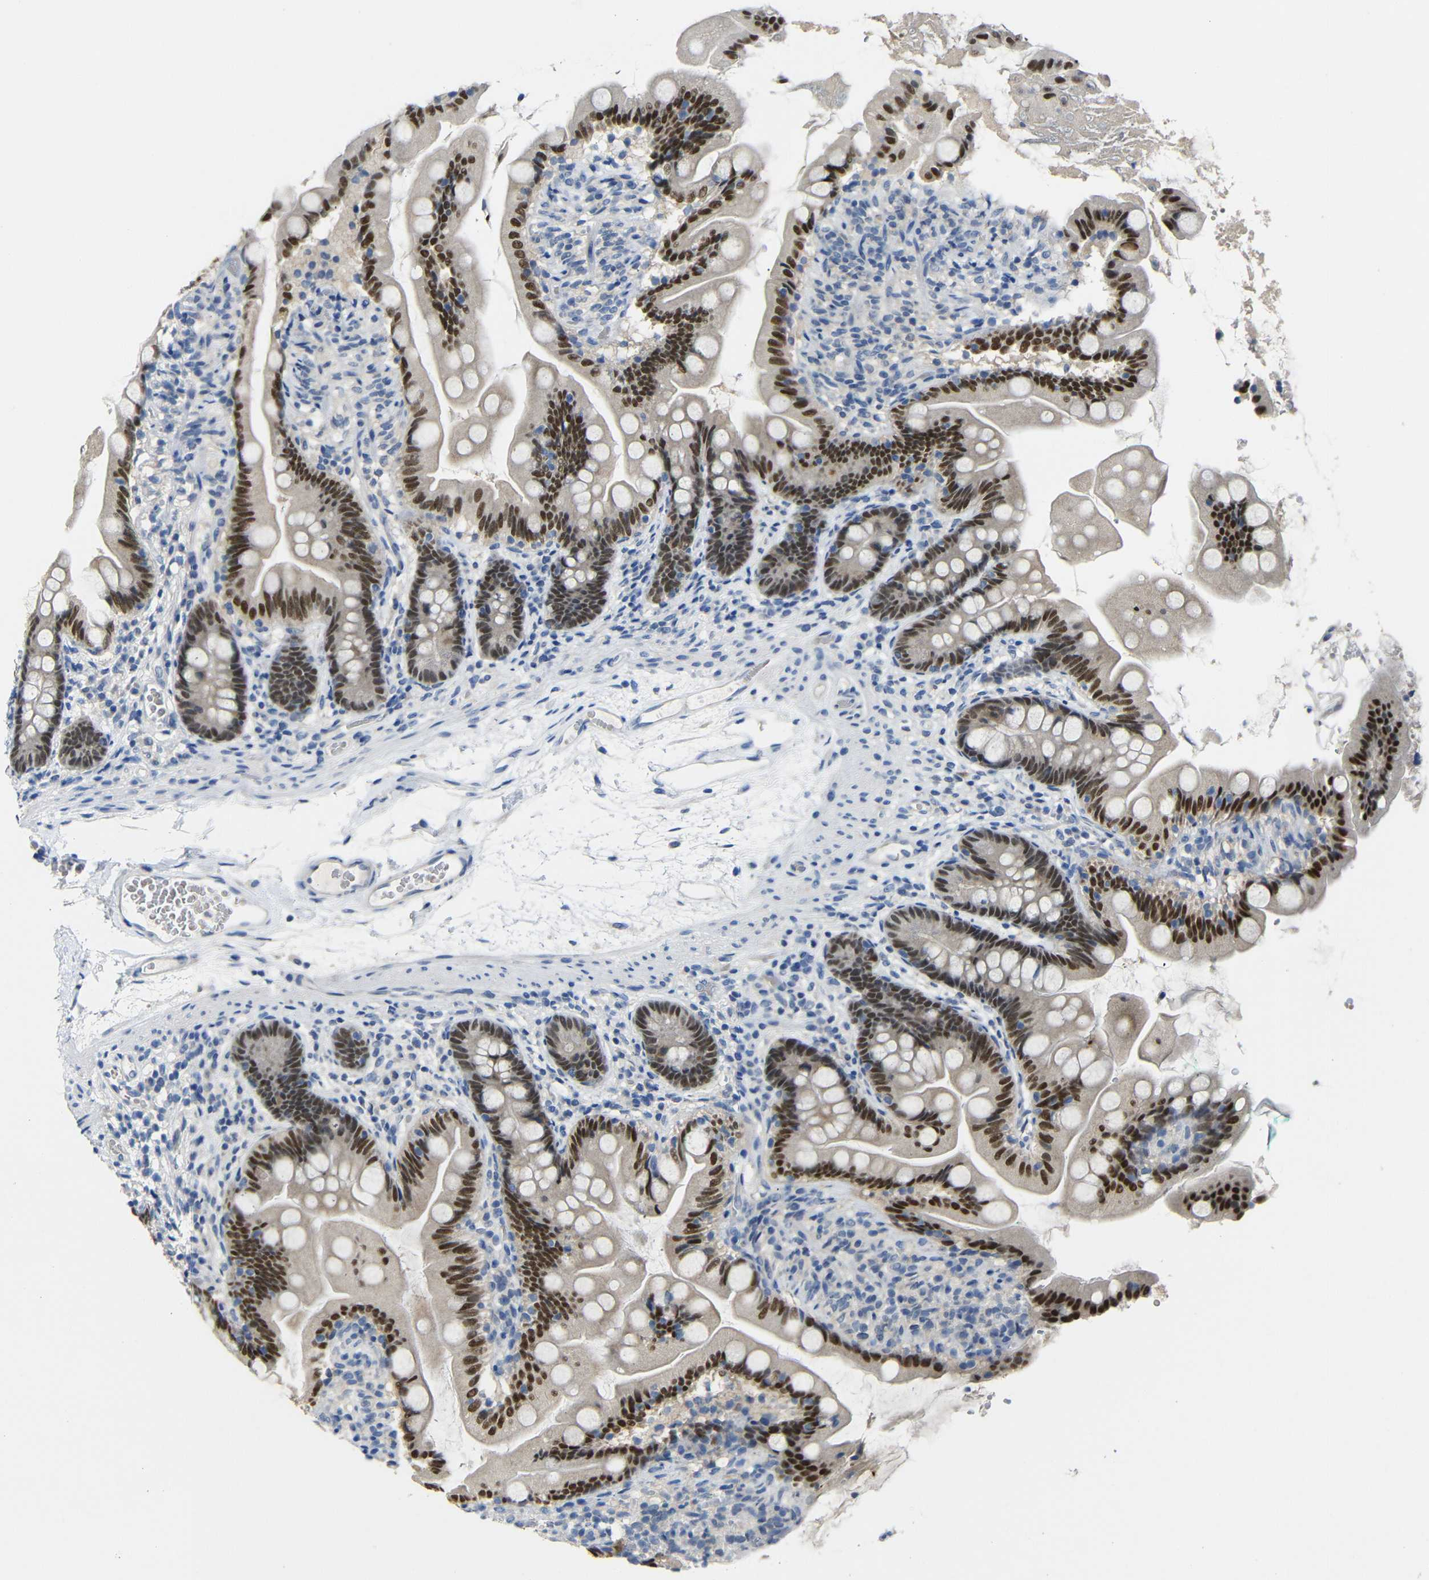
{"staining": {"intensity": "strong", "quantity": ">75%", "location": "nuclear"}, "tissue": "small intestine", "cell_type": "Glandular cells", "image_type": "normal", "snomed": [{"axis": "morphology", "description": "Normal tissue, NOS"}, {"axis": "topography", "description": "Small intestine"}], "caption": "Strong nuclear staining for a protein is present in about >75% of glandular cells of unremarkable small intestine using immunohistochemistry (IHC).", "gene": "HNF1A", "patient": {"sex": "female", "age": 56}}